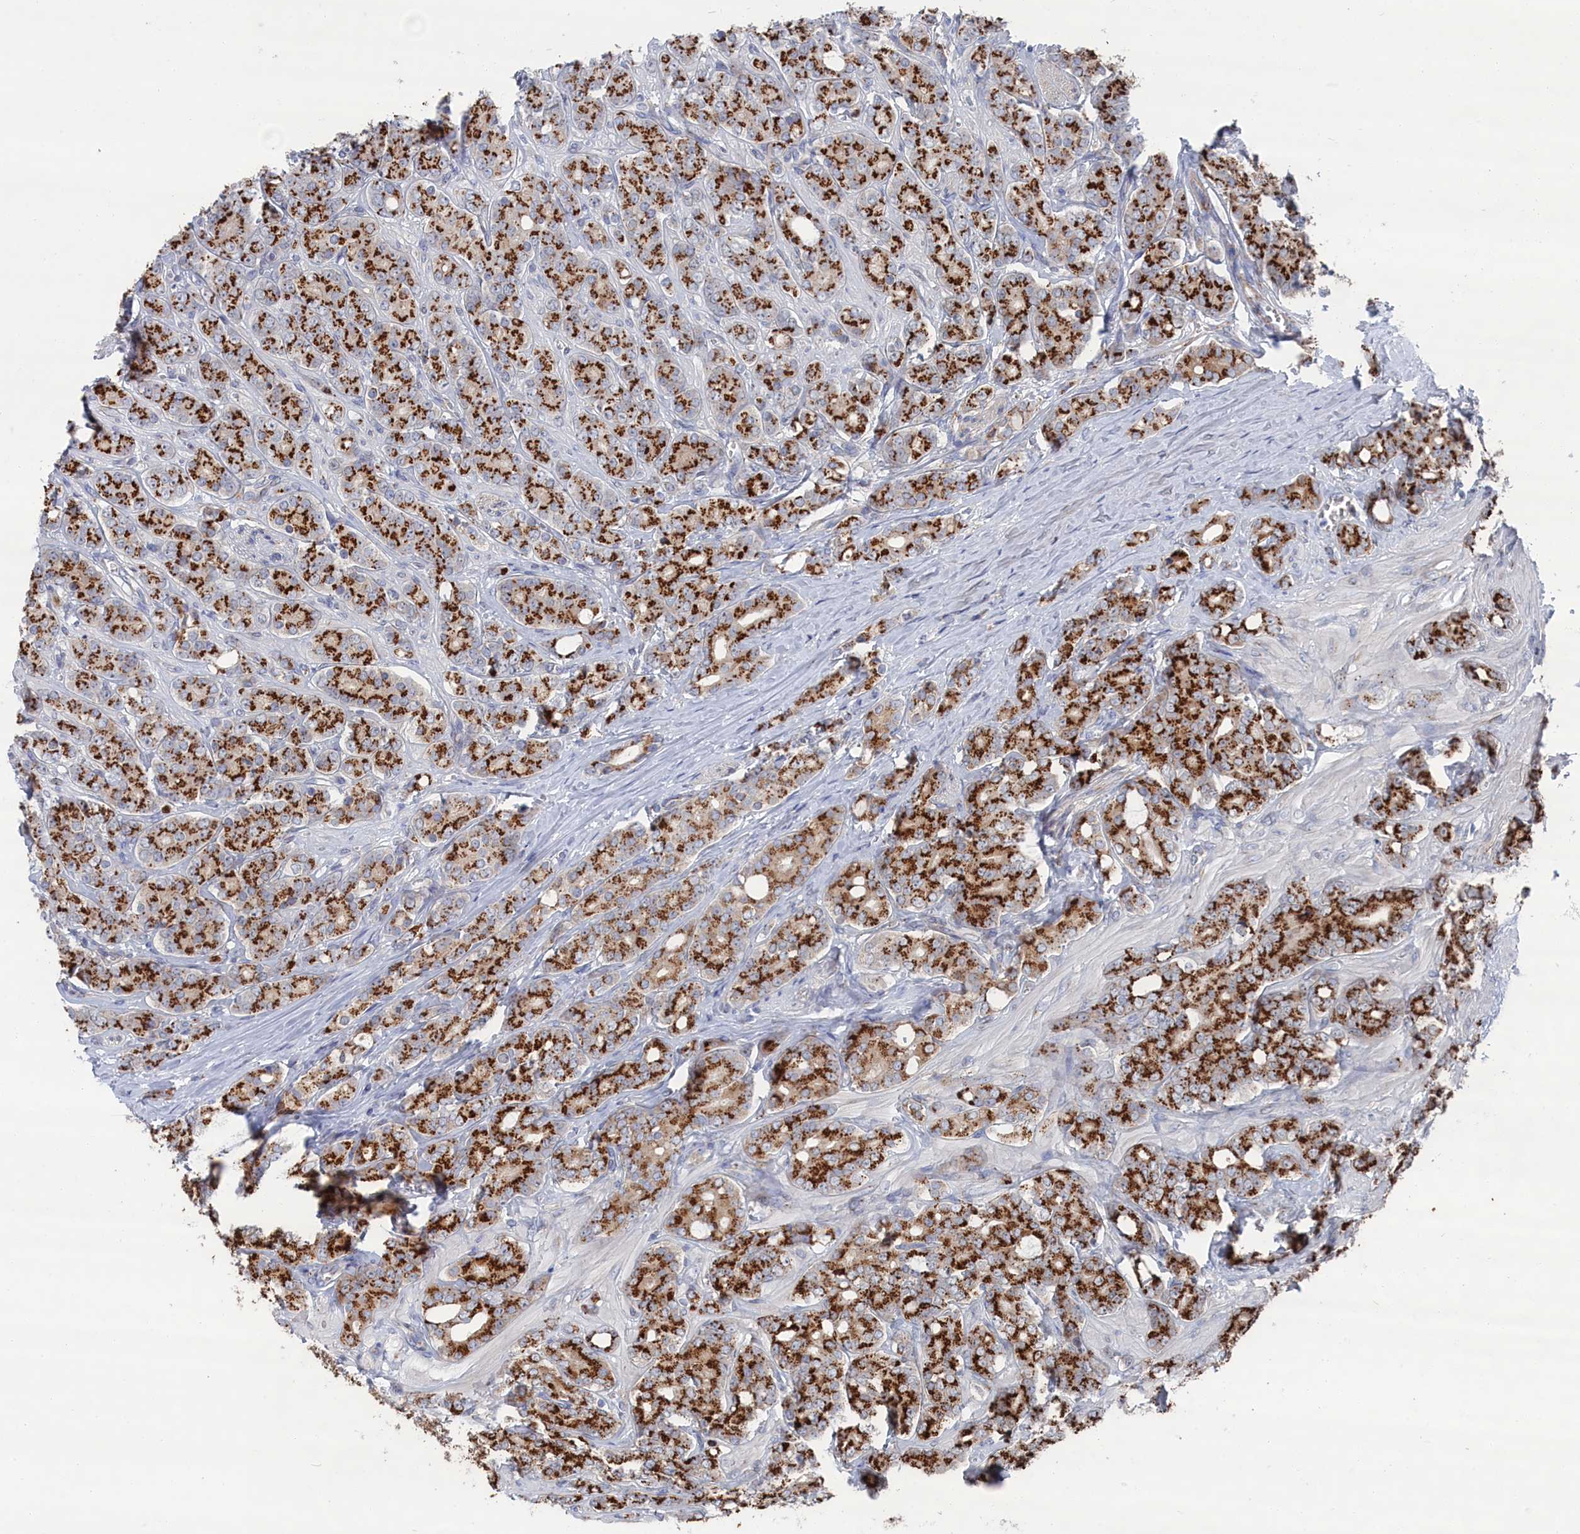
{"staining": {"intensity": "strong", "quantity": ">75%", "location": "cytoplasmic/membranous"}, "tissue": "prostate cancer", "cell_type": "Tumor cells", "image_type": "cancer", "snomed": [{"axis": "morphology", "description": "Adenocarcinoma, High grade"}, {"axis": "topography", "description": "Prostate"}], "caption": "IHC of human prostate cancer exhibits high levels of strong cytoplasmic/membranous expression in approximately >75% of tumor cells.", "gene": "IRX1", "patient": {"sex": "male", "age": 62}}